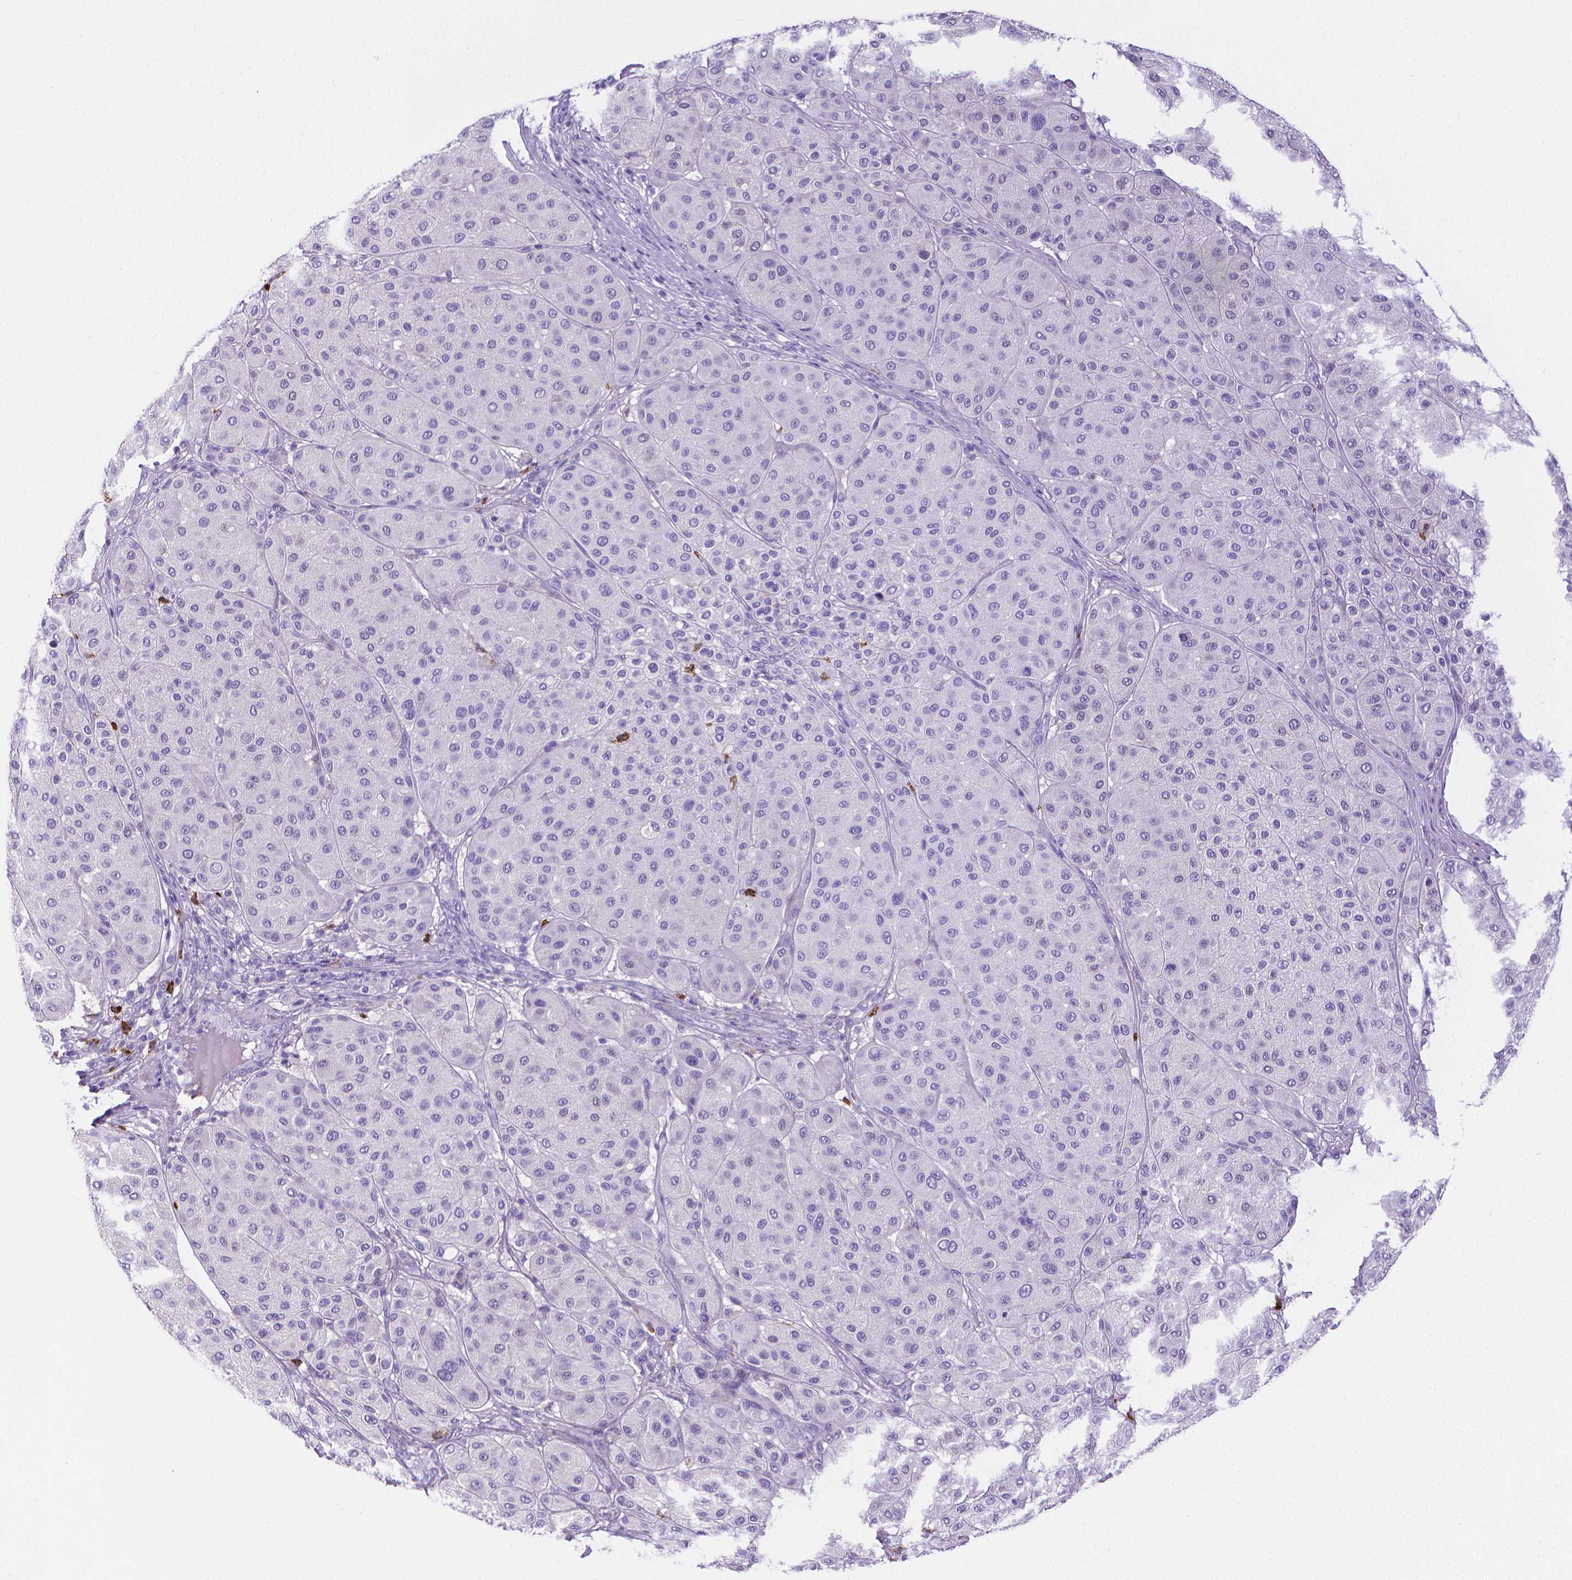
{"staining": {"intensity": "negative", "quantity": "none", "location": "none"}, "tissue": "melanoma", "cell_type": "Tumor cells", "image_type": "cancer", "snomed": [{"axis": "morphology", "description": "Malignant melanoma, Metastatic site"}, {"axis": "topography", "description": "Smooth muscle"}], "caption": "IHC of human malignant melanoma (metastatic site) displays no expression in tumor cells.", "gene": "MMP9", "patient": {"sex": "male", "age": 41}}